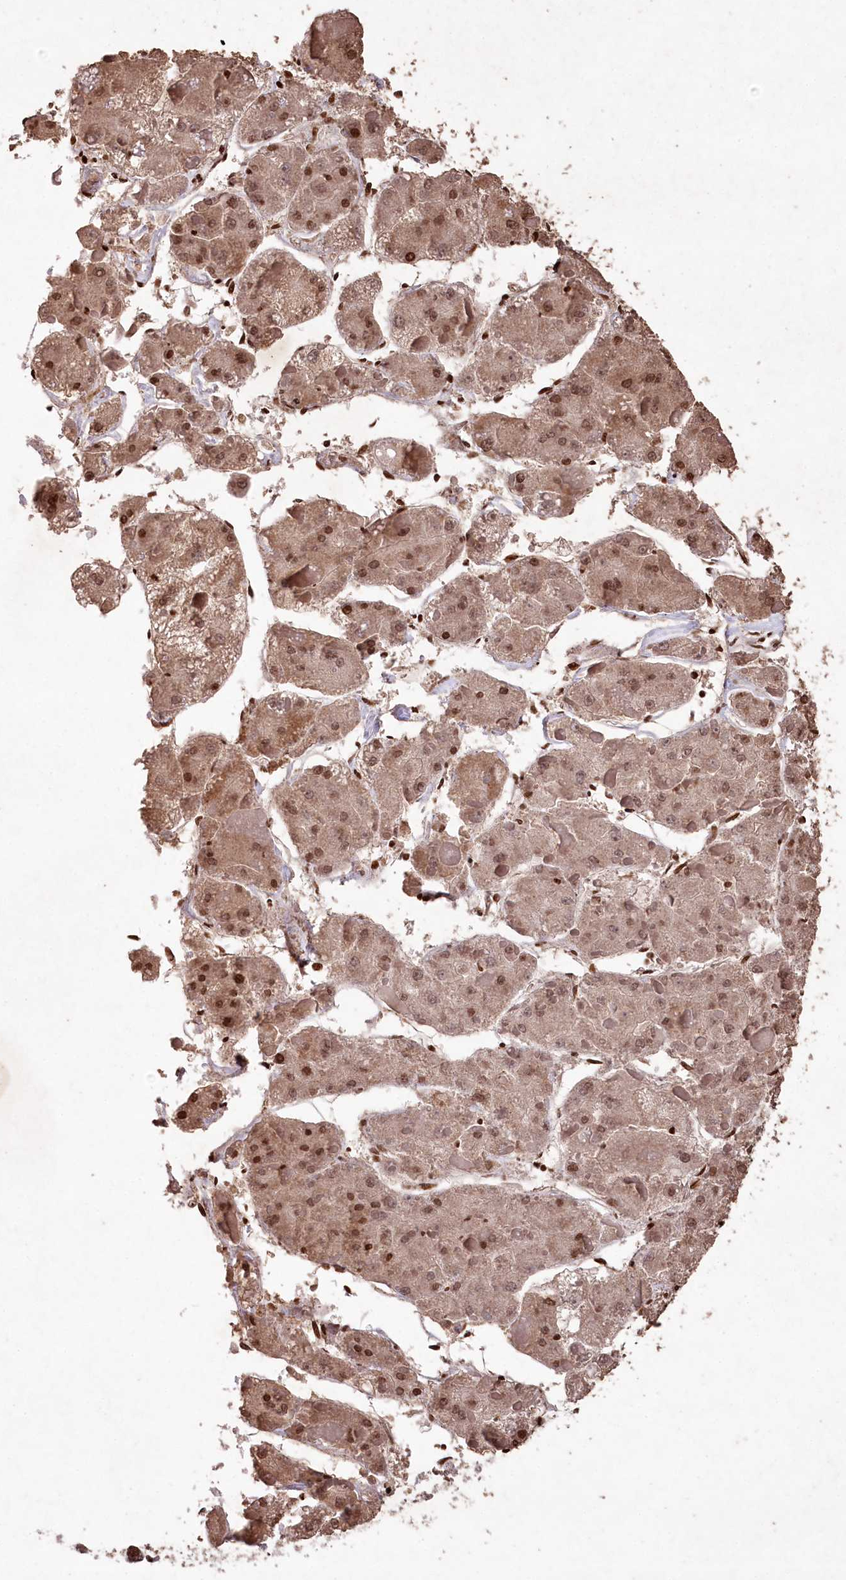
{"staining": {"intensity": "moderate", "quantity": ">75%", "location": "cytoplasmic/membranous,nuclear"}, "tissue": "liver cancer", "cell_type": "Tumor cells", "image_type": "cancer", "snomed": [{"axis": "morphology", "description": "Carcinoma, Hepatocellular, NOS"}, {"axis": "topography", "description": "Liver"}], "caption": "Protein staining by IHC demonstrates moderate cytoplasmic/membranous and nuclear expression in approximately >75% of tumor cells in liver cancer.", "gene": "CCSER2", "patient": {"sex": "female", "age": 73}}